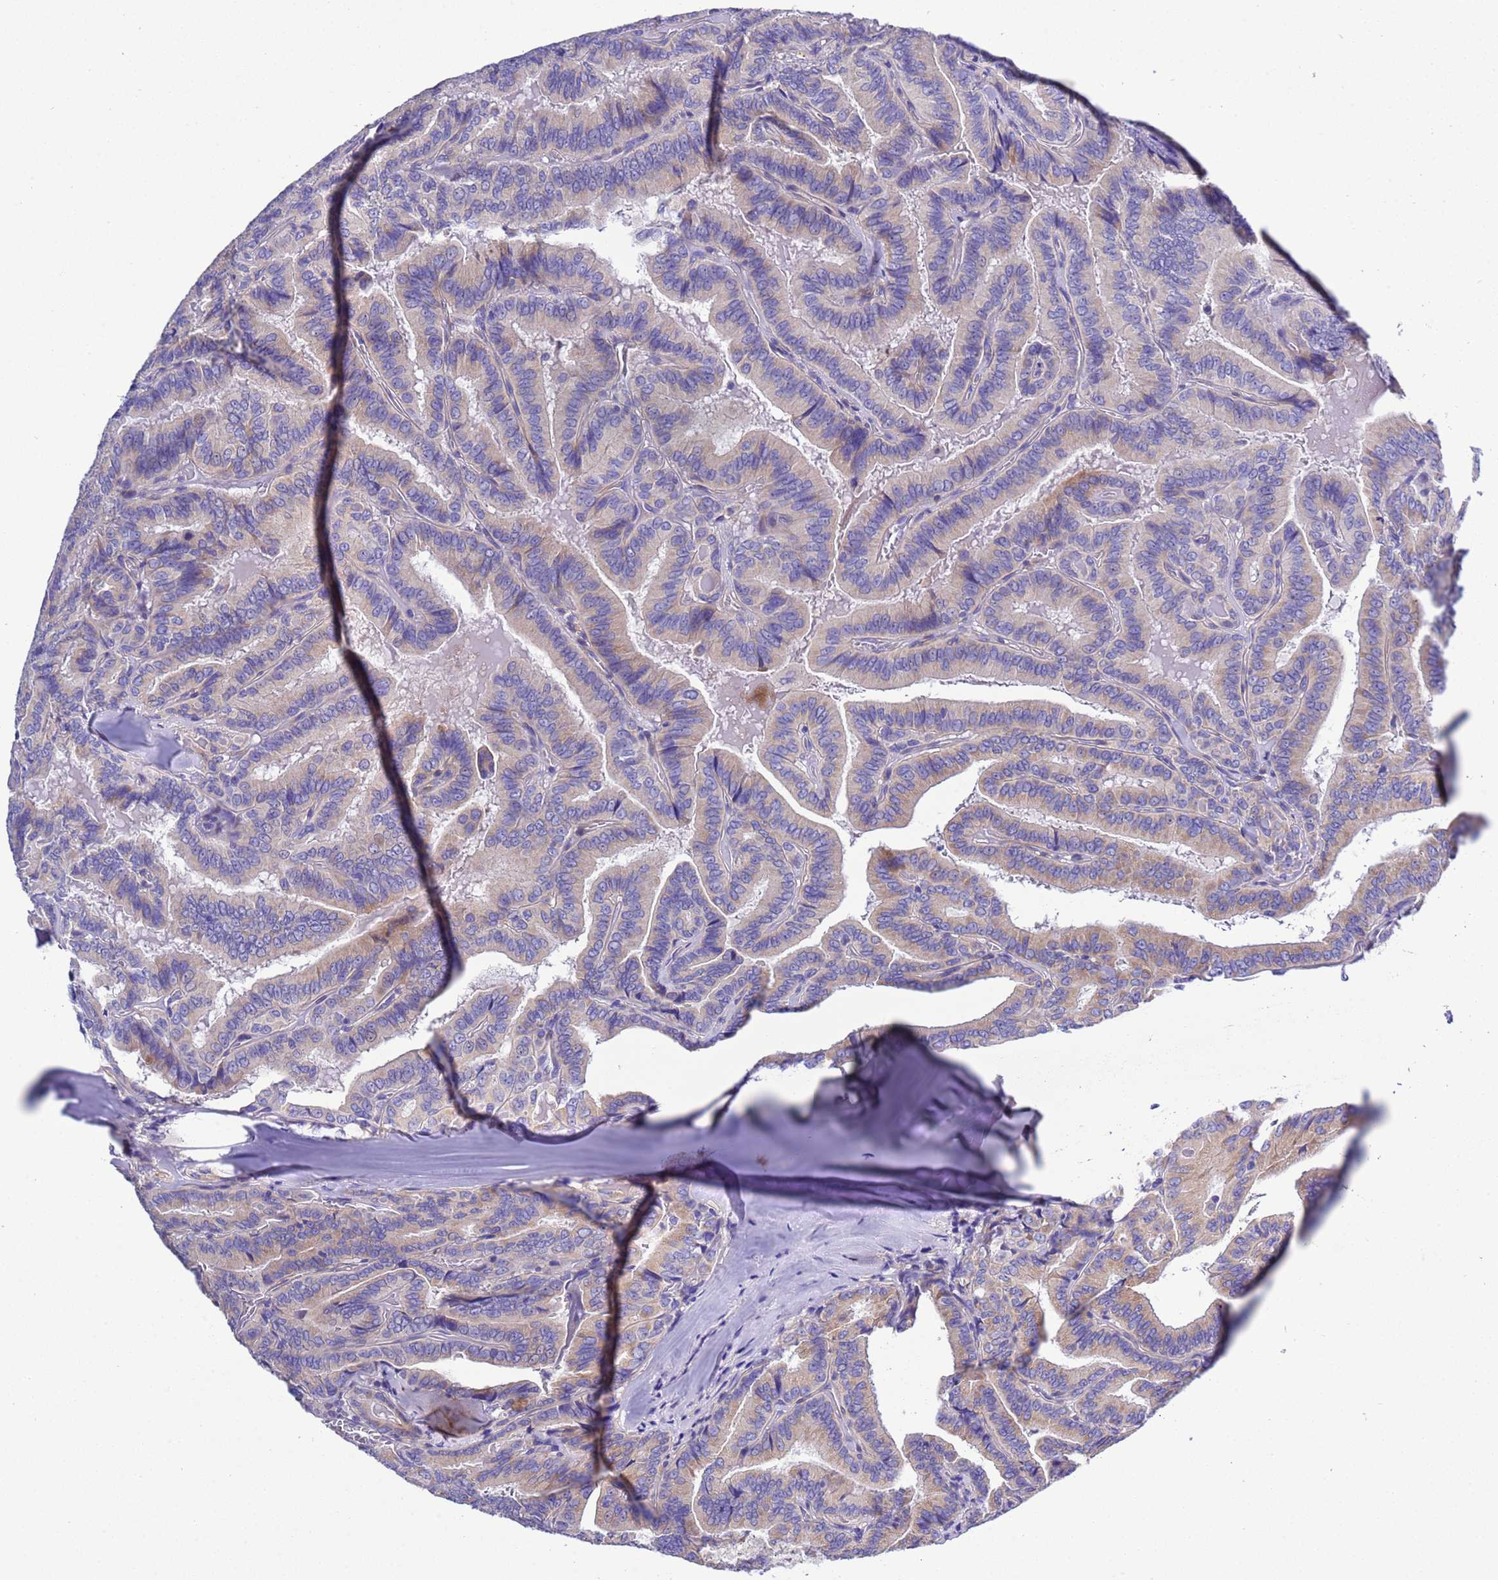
{"staining": {"intensity": "weak", "quantity": "<25%", "location": "cytoplasmic/membranous"}, "tissue": "thyroid cancer", "cell_type": "Tumor cells", "image_type": "cancer", "snomed": [{"axis": "morphology", "description": "Papillary adenocarcinoma, NOS"}, {"axis": "topography", "description": "Thyroid gland"}], "caption": "Immunohistochemistry of thyroid papillary adenocarcinoma demonstrates no staining in tumor cells.", "gene": "KICS2", "patient": {"sex": "male", "age": 61}}